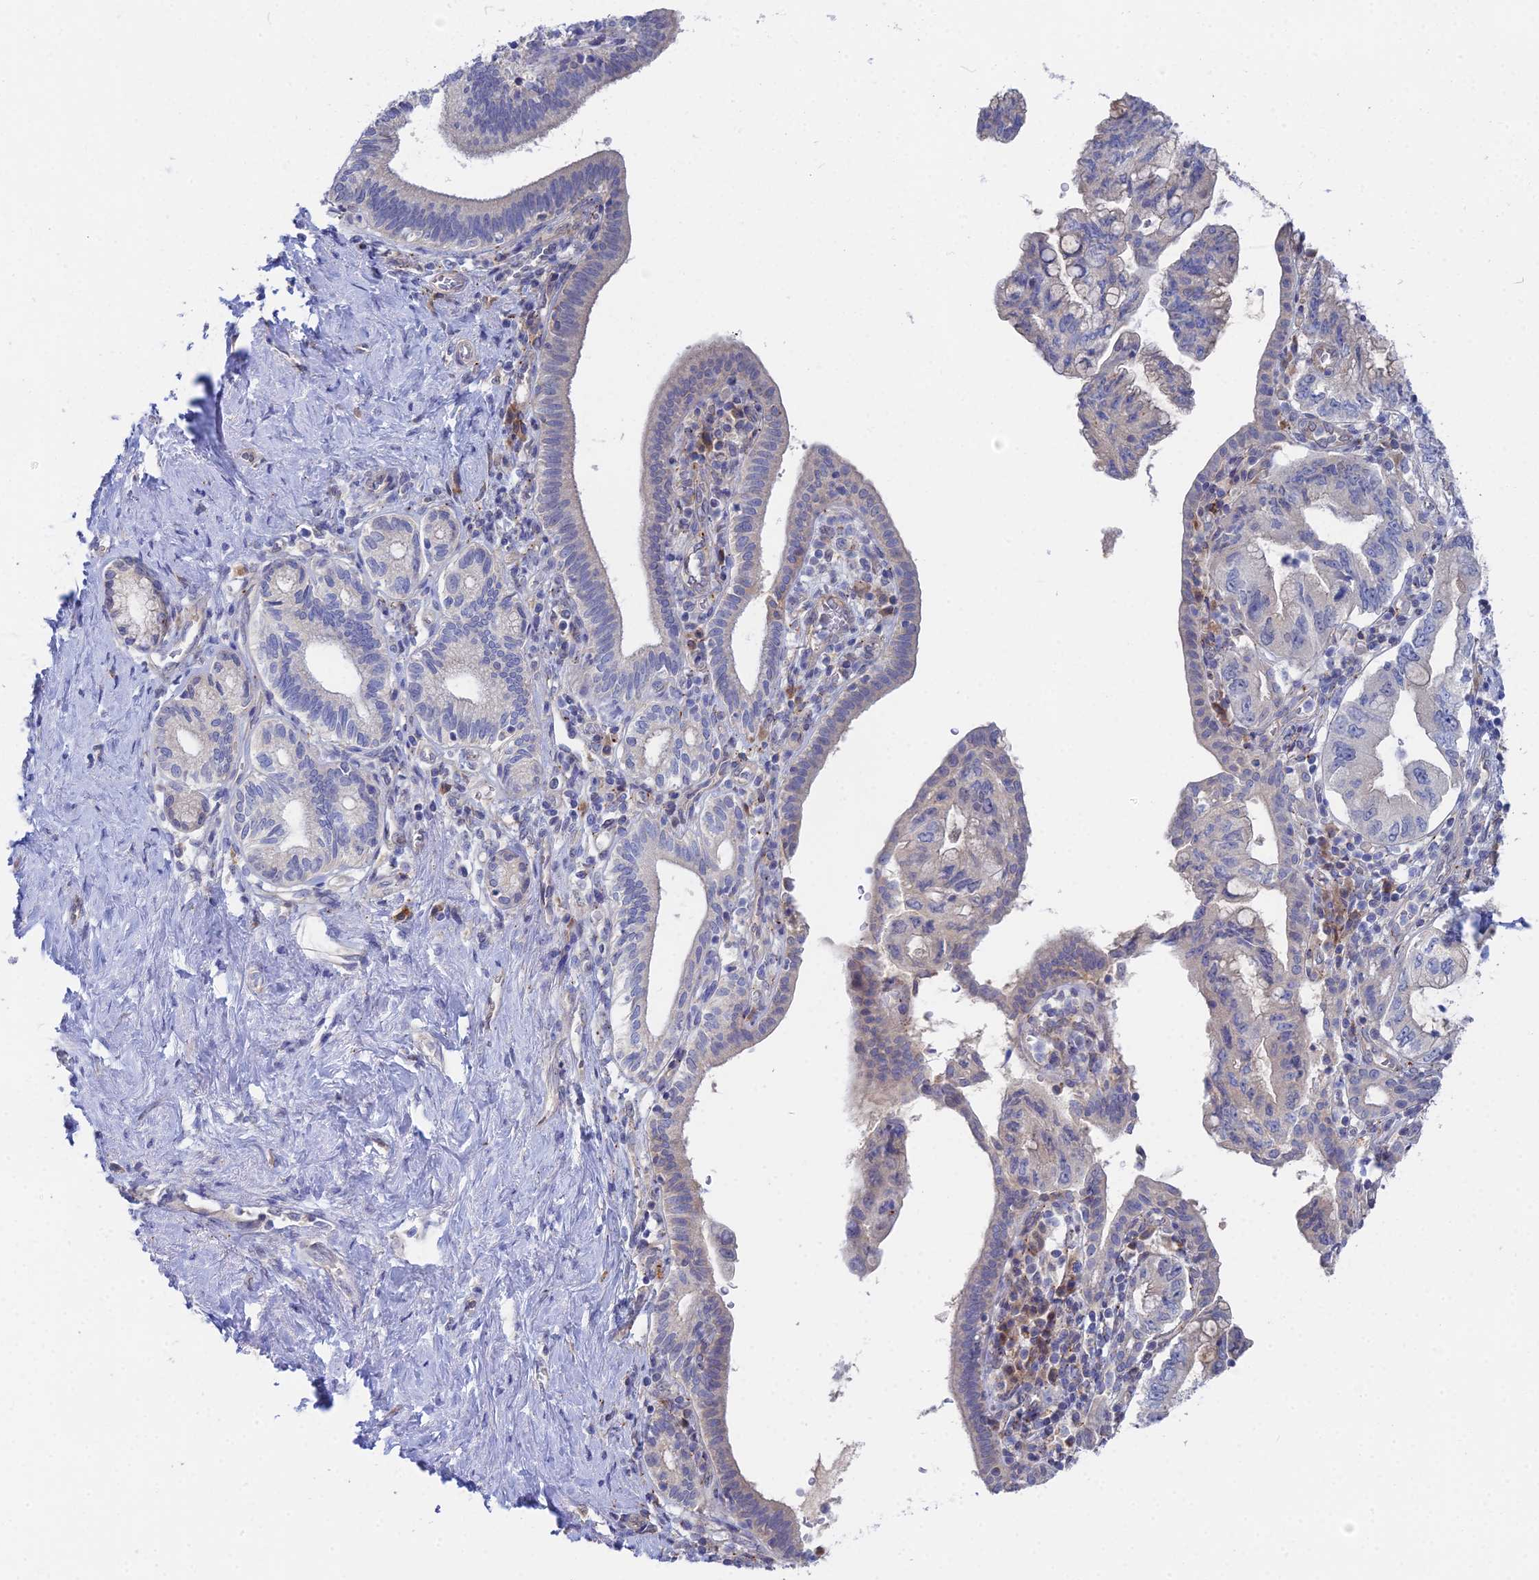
{"staining": {"intensity": "negative", "quantity": "none", "location": "none"}, "tissue": "pancreatic cancer", "cell_type": "Tumor cells", "image_type": "cancer", "snomed": [{"axis": "morphology", "description": "Adenocarcinoma, NOS"}, {"axis": "topography", "description": "Pancreas"}], "caption": "High magnification brightfield microscopy of pancreatic cancer stained with DAB (brown) and counterstained with hematoxylin (blue): tumor cells show no significant expression. The staining is performed using DAB (3,3'-diaminobenzidine) brown chromogen with nuclei counter-stained in using hematoxylin.", "gene": "DNAH14", "patient": {"sex": "female", "age": 73}}